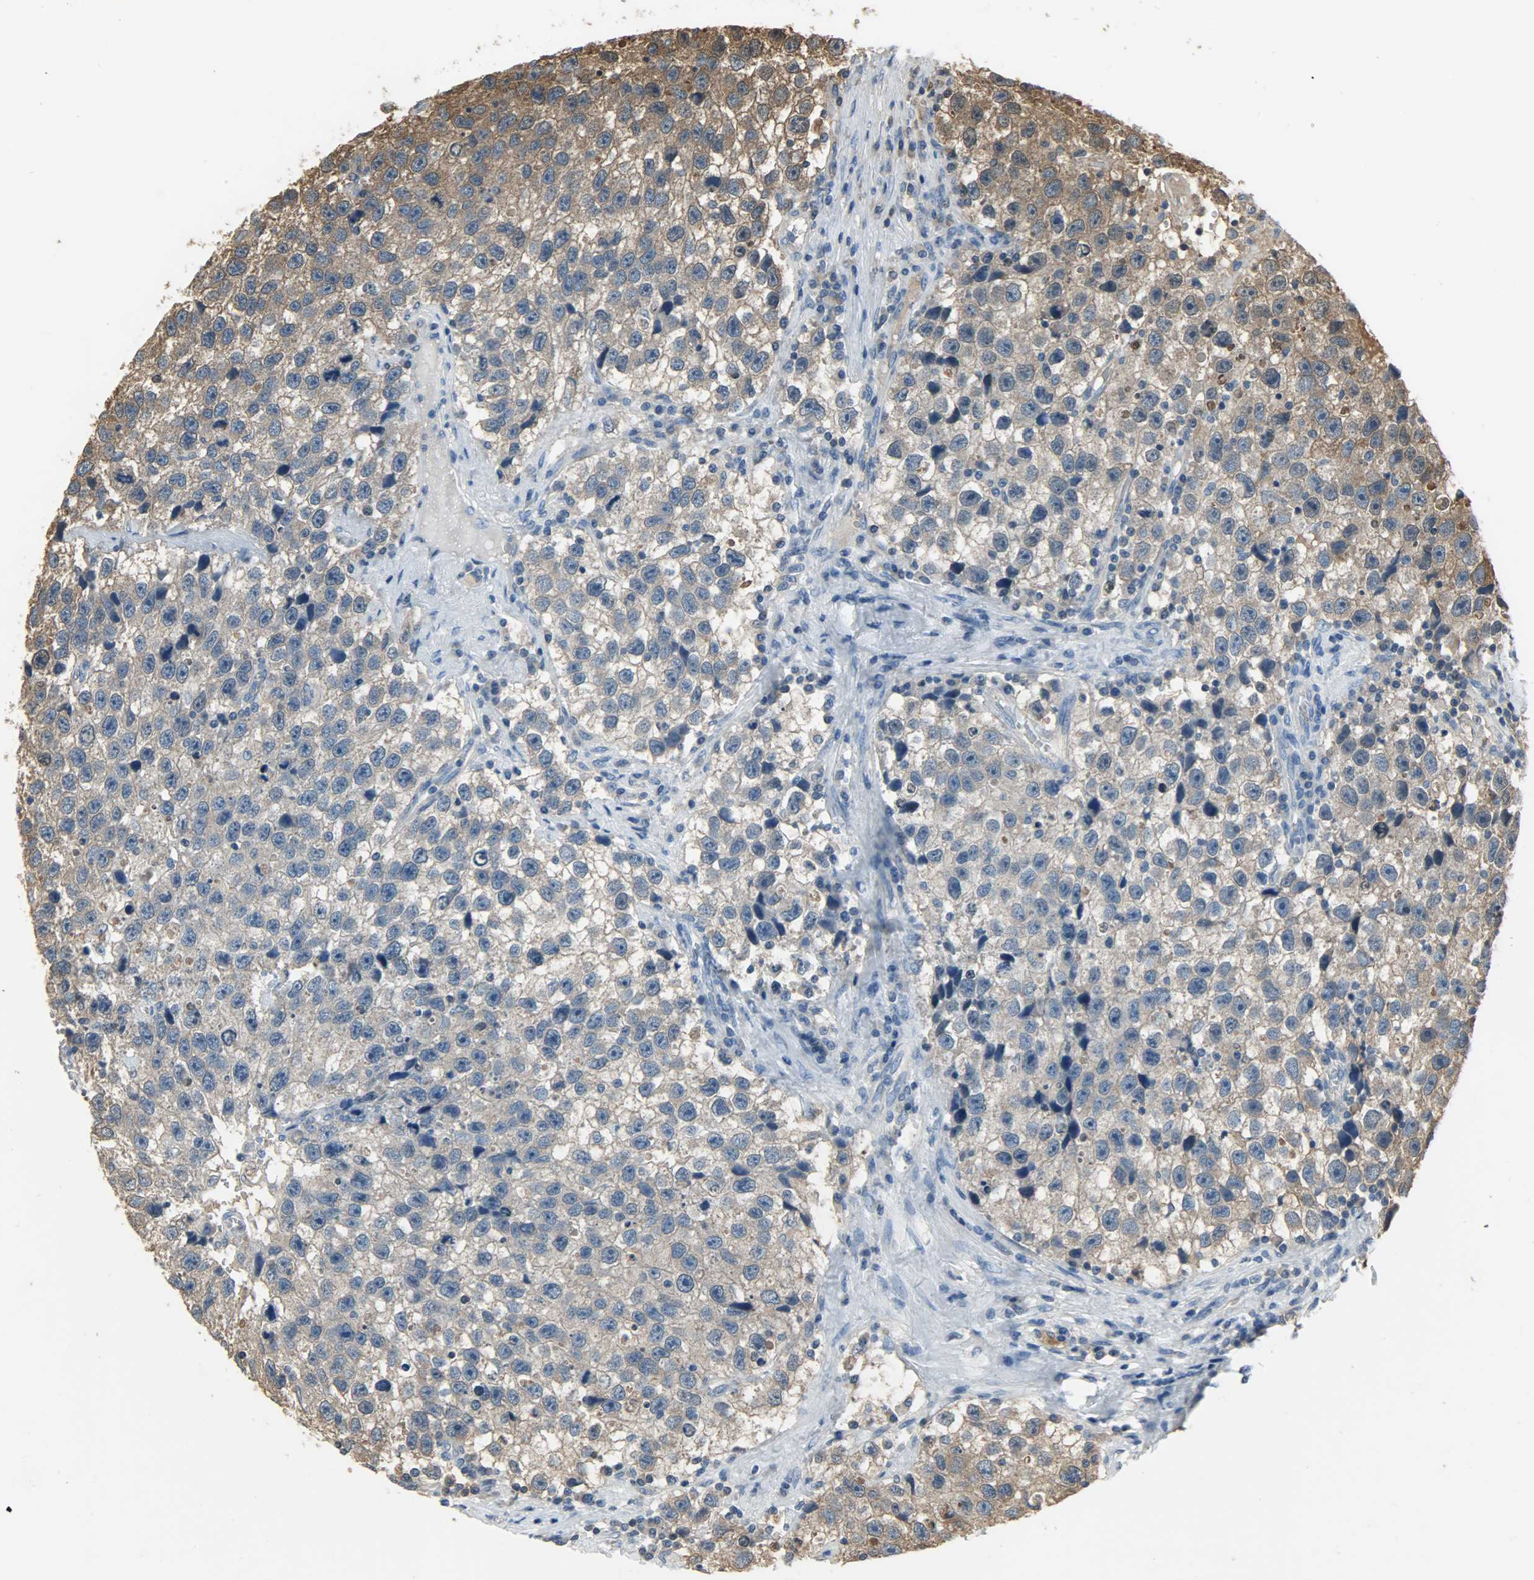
{"staining": {"intensity": "weak", "quantity": ">75%", "location": "cytoplasmic/membranous"}, "tissue": "testis cancer", "cell_type": "Tumor cells", "image_type": "cancer", "snomed": [{"axis": "morphology", "description": "Seminoma, NOS"}, {"axis": "topography", "description": "Testis"}], "caption": "IHC of human testis cancer (seminoma) reveals low levels of weak cytoplasmic/membranous staining in about >75% of tumor cells.", "gene": "LDHB", "patient": {"sex": "male", "age": 33}}